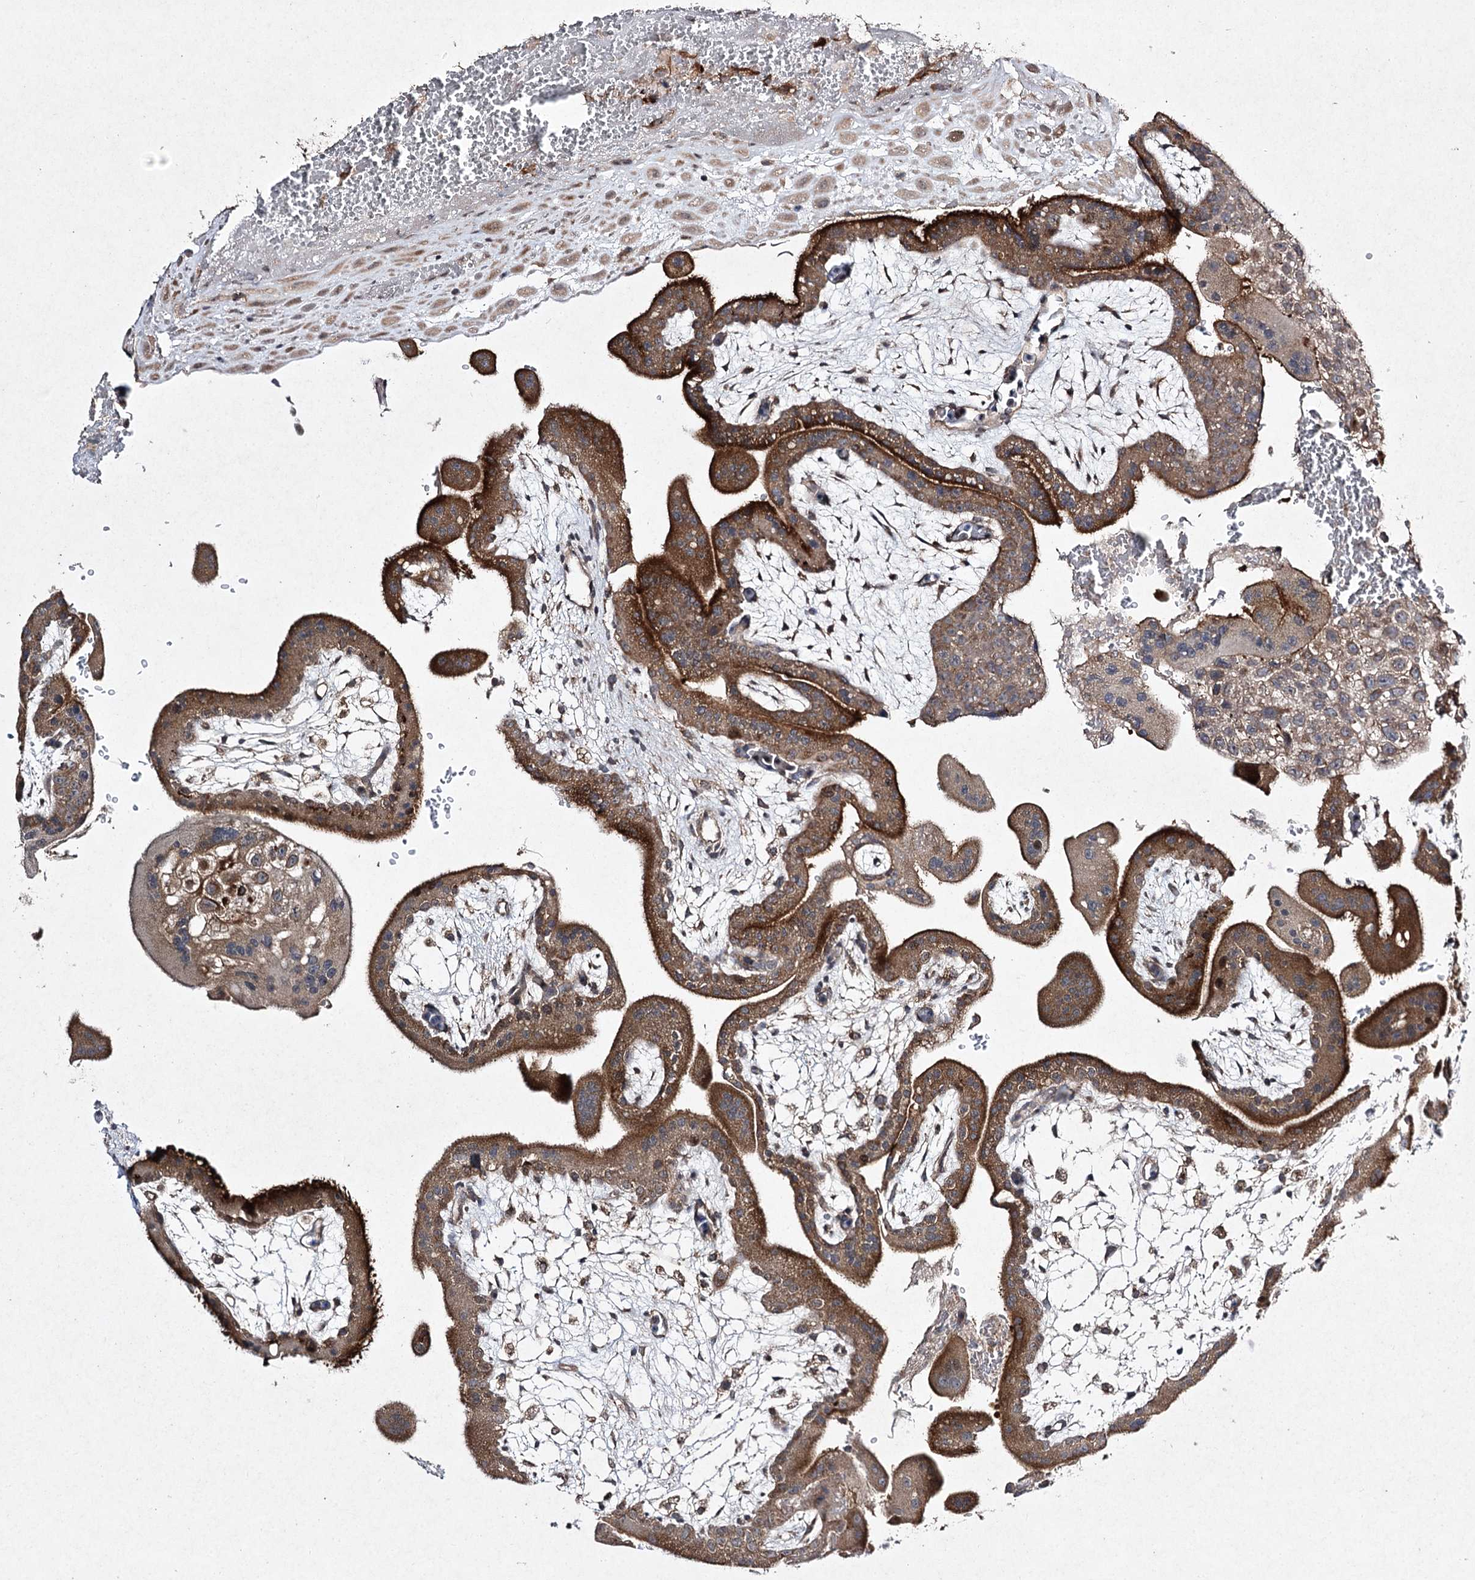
{"staining": {"intensity": "weak", "quantity": "<25%", "location": "cytoplasmic/membranous"}, "tissue": "placenta", "cell_type": "Decidual cells", "image_type": "normal", "snomed": [{"axis": "morphology", "description": "Normal tissue, NOS"}, {"axis": "topography", "description": "Placenta"}], "caption": "High magnification brightfield microscopy of normal placenta stained with DAB (3,3'-diaminobenzidine) (brown) and counterstained with hematoxylin (blue): decidual cells show no significant positivity. (IHC, brightfield microscopy, high magnification).", "gene": "FANCL", "patient": {"sex": "female", "age": 35}}